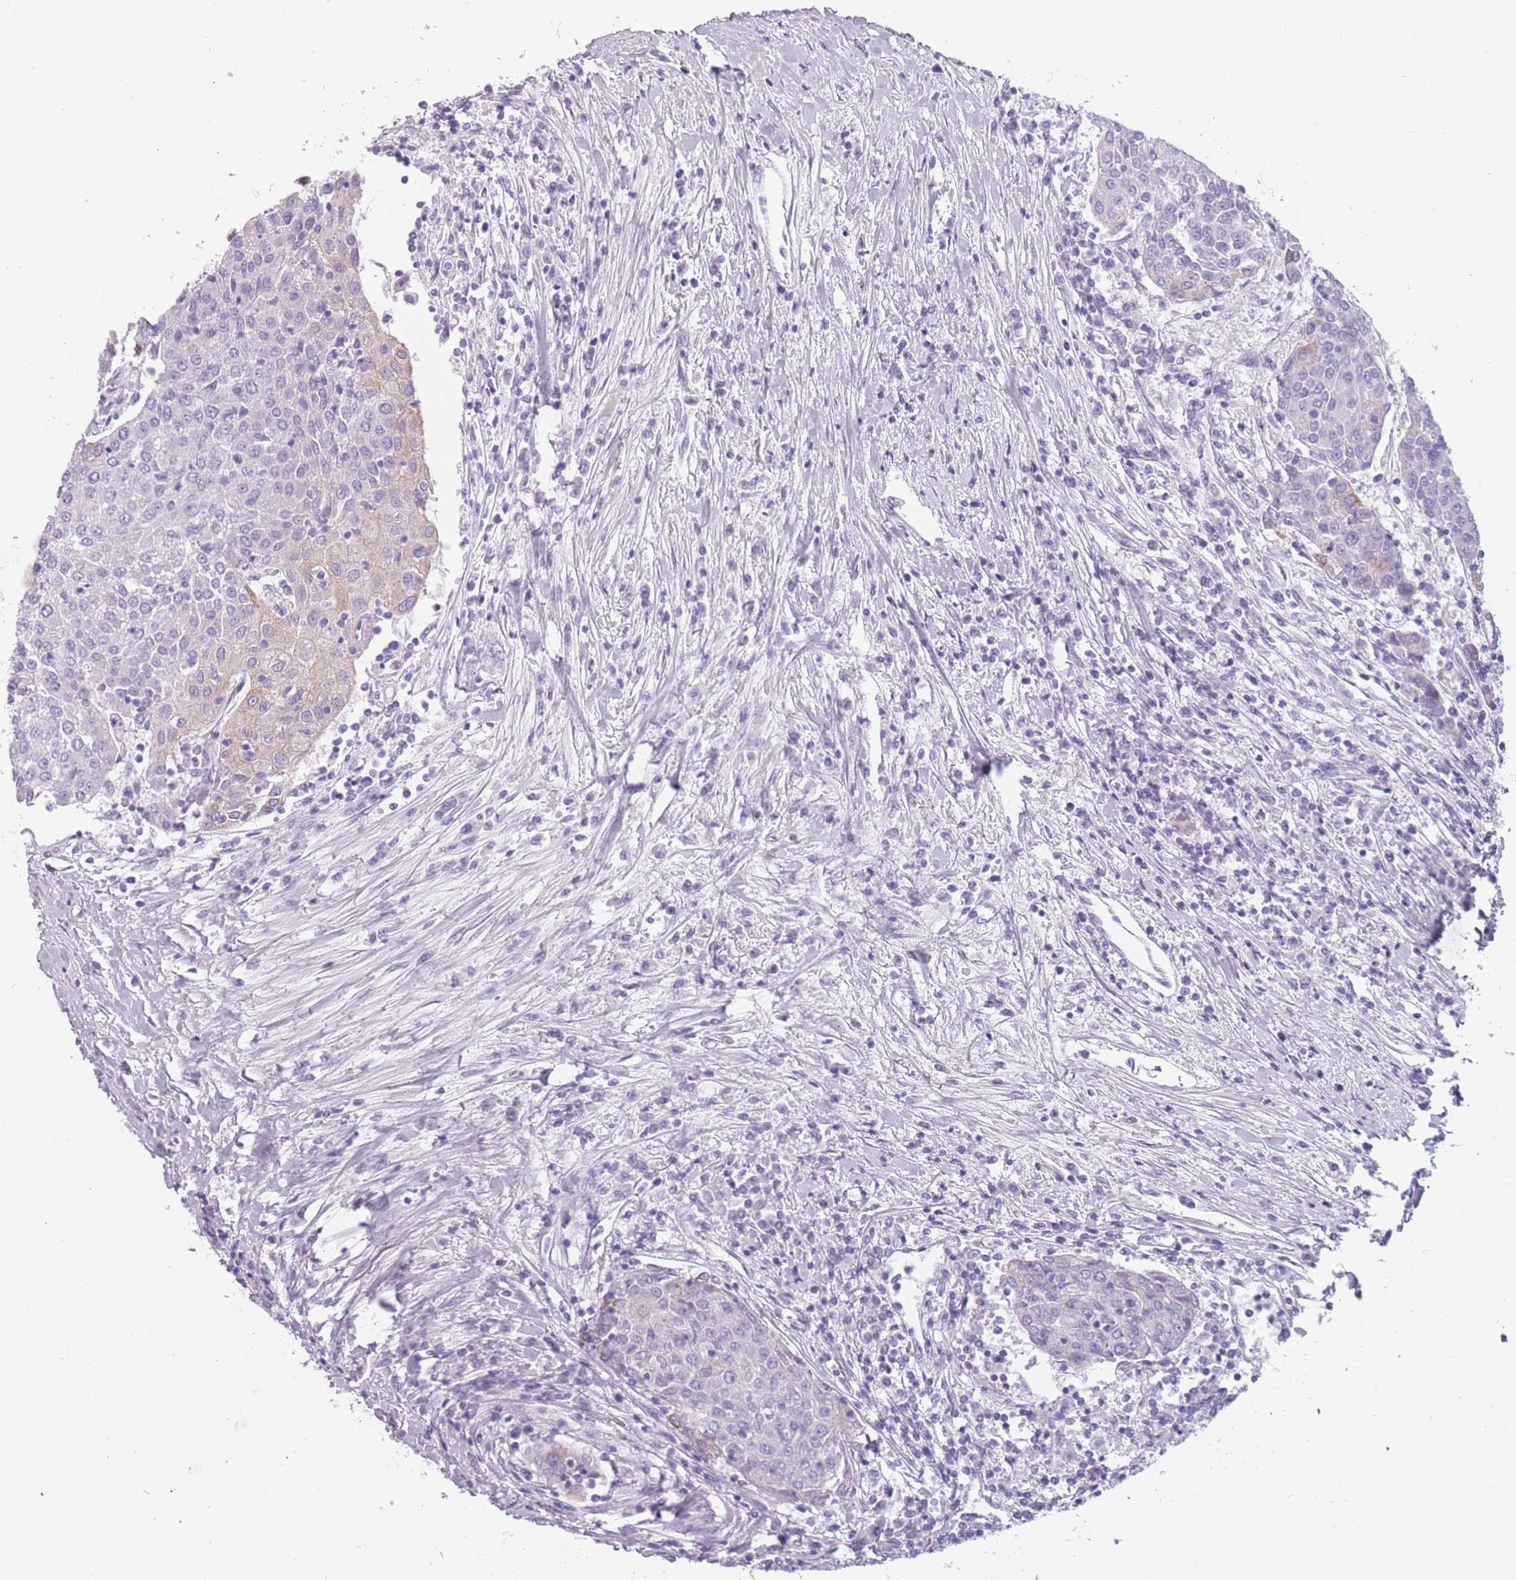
{"staining": {"intensity": "moderate", "quantity": "<25%", "location": "cytoplasmic/membranous"}, "tissue": "urothelial cancer", "cell_type": "Tumor cells", "image_type": "cancer", "snomed": [{"axis": "morphology", "description": "Urothelial carcinoma, High grade"}, {"axis": "topography", "description": "Urinary bladder"}], "caption": "About <25% of tumor cells in human high-grade urothelial carcinoma show moderate cytoplasmic/membranous protein expression as visualized by brown immunohistochemical staining.", "gene": "PPFIA3", "patient": {"sex": "female", "age": 85}}